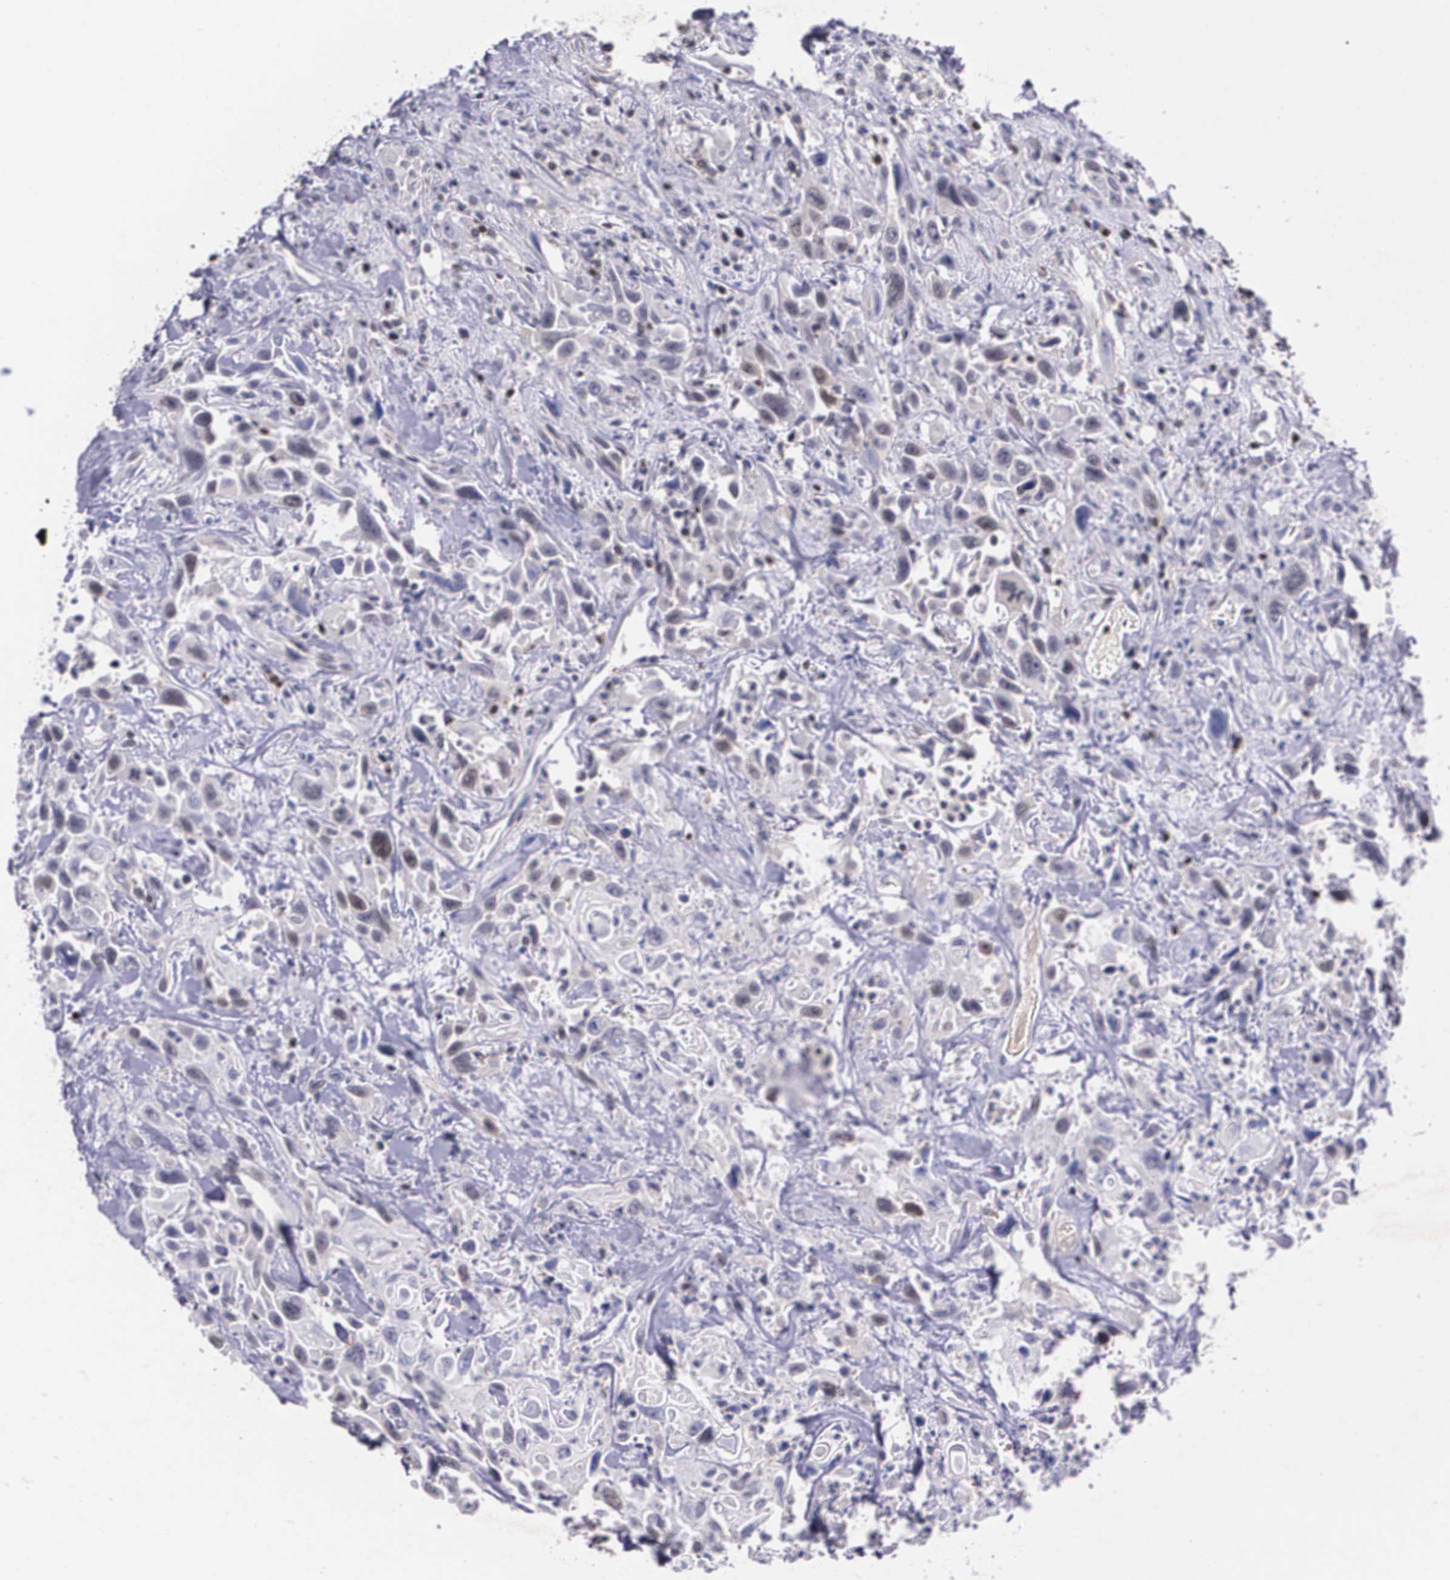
{"staining": {"intensity": "weak", "quantity": "<25%", "location": "cytoplasmic/membranous"}, "tissue": "urothelial cancer", "cell_type": "Tumor cells", "image_type": "cancer", "snomed": [{"axis": "morphology", "description": "Urothelial carcinoma, High grade"}, {"axis": "topography", "description": "Urinary bladder"}], "caption": "High power microscopy micrograph of an immunohistochemistry photomicrograph of high-grade urothelial carcinoma, revealing no significant expression in tumor cells. (Immunohistochemistry, brightfield microscopy, high magnification).", "gene": "MGMT", "patient": {"sex": "female", "age": 84}}